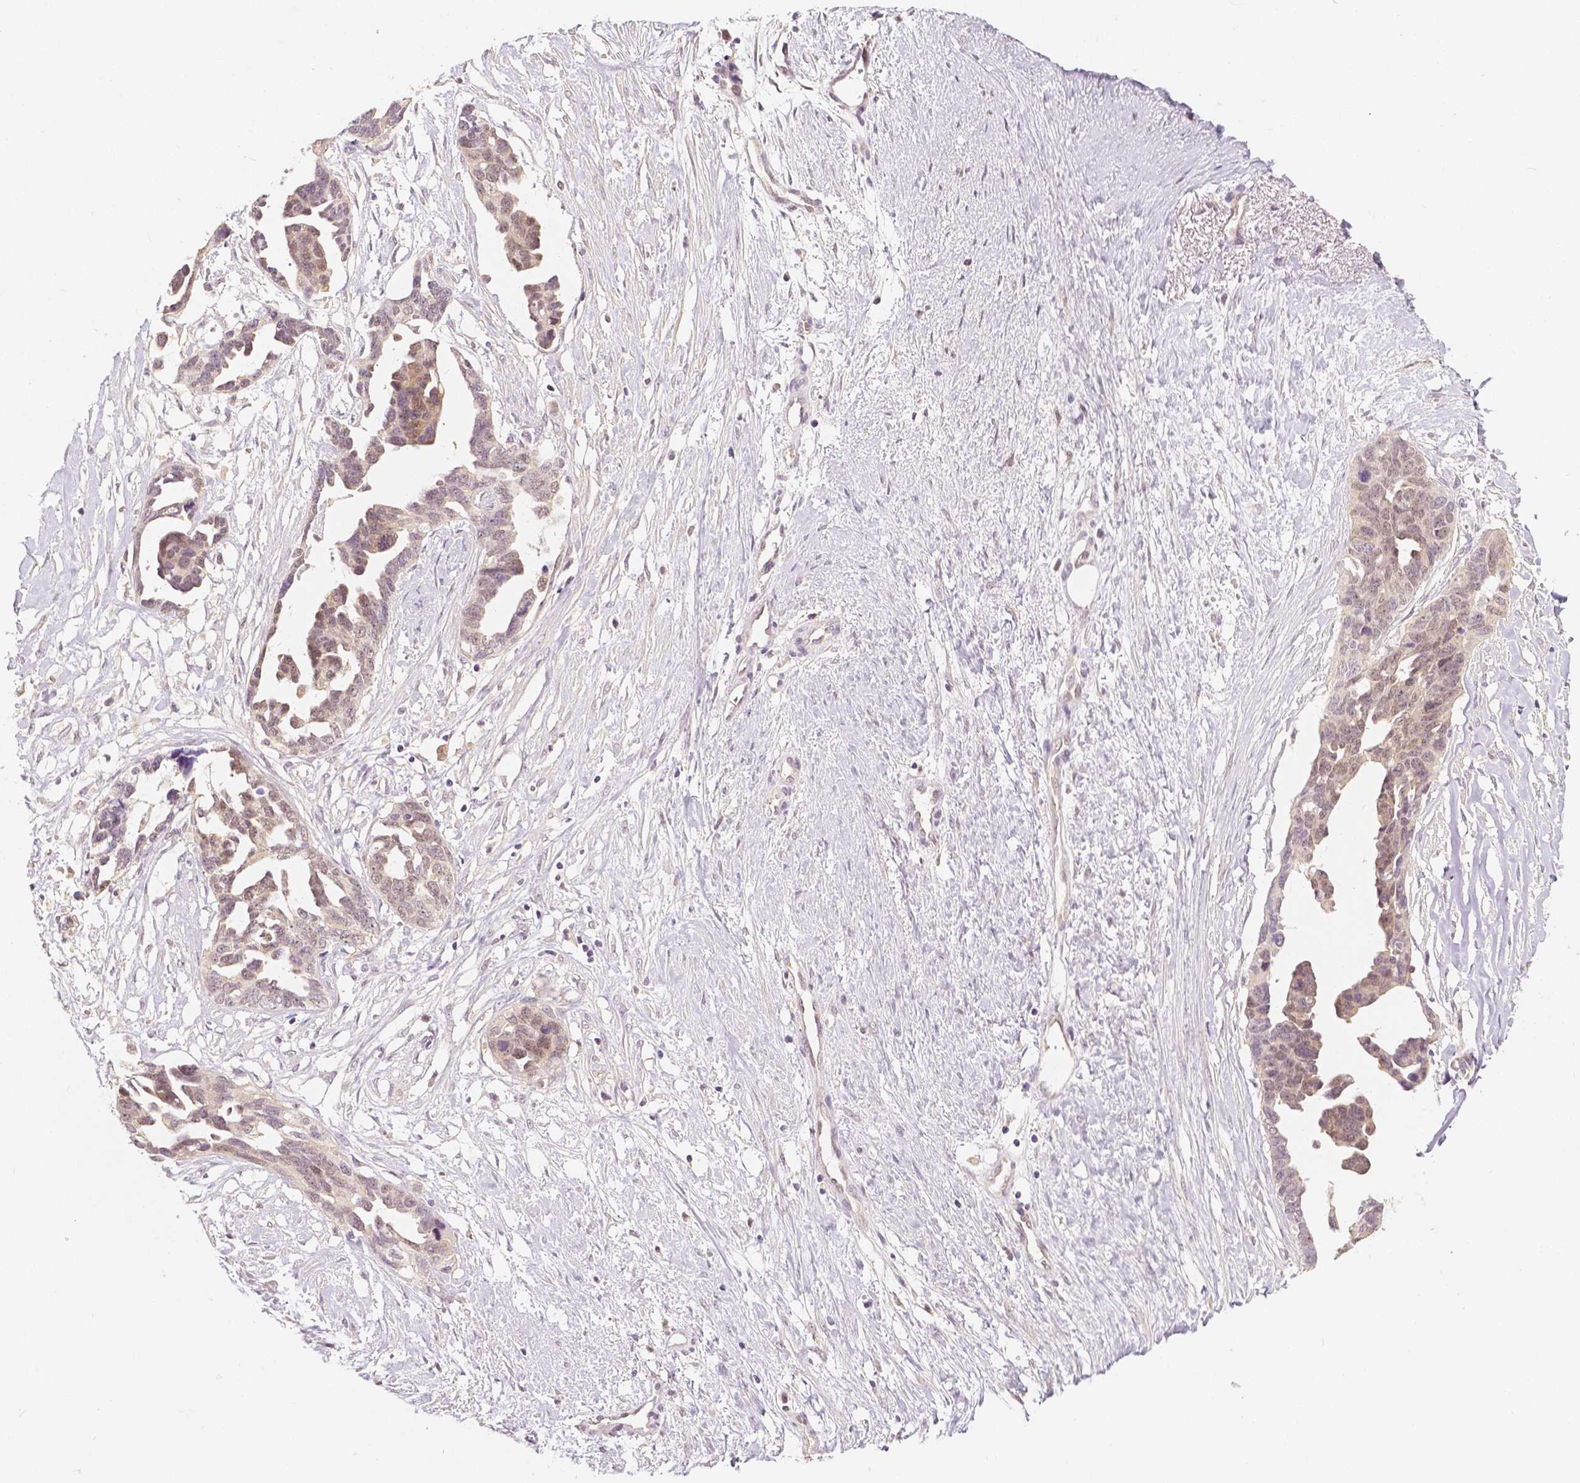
{"staining": {"intensity": "weak", "quantity": "25%-75%", "location": "nuclear"}, "tissue": "ovarian cancer", "cell_type": "Tumor cells", "image_type": "cancer", "snomed": [{"axis": "morphology", "description": "Cystadenocarcinoma, serous, NOS"}, {"axis": "topography", "description": "Ovary"}], "caption": "Immunohistochemistry histopathology image of neoplastic tissue: ovarian cancer (serous cystadenocarcinoma) stained using IHC displays low levels of weak protein expression localized specifically in the nuclear of tumor cells, appearing as a nuclear brown color.", "gene": "NAPRT", "patient": {"sex": "female", "age": 69}}